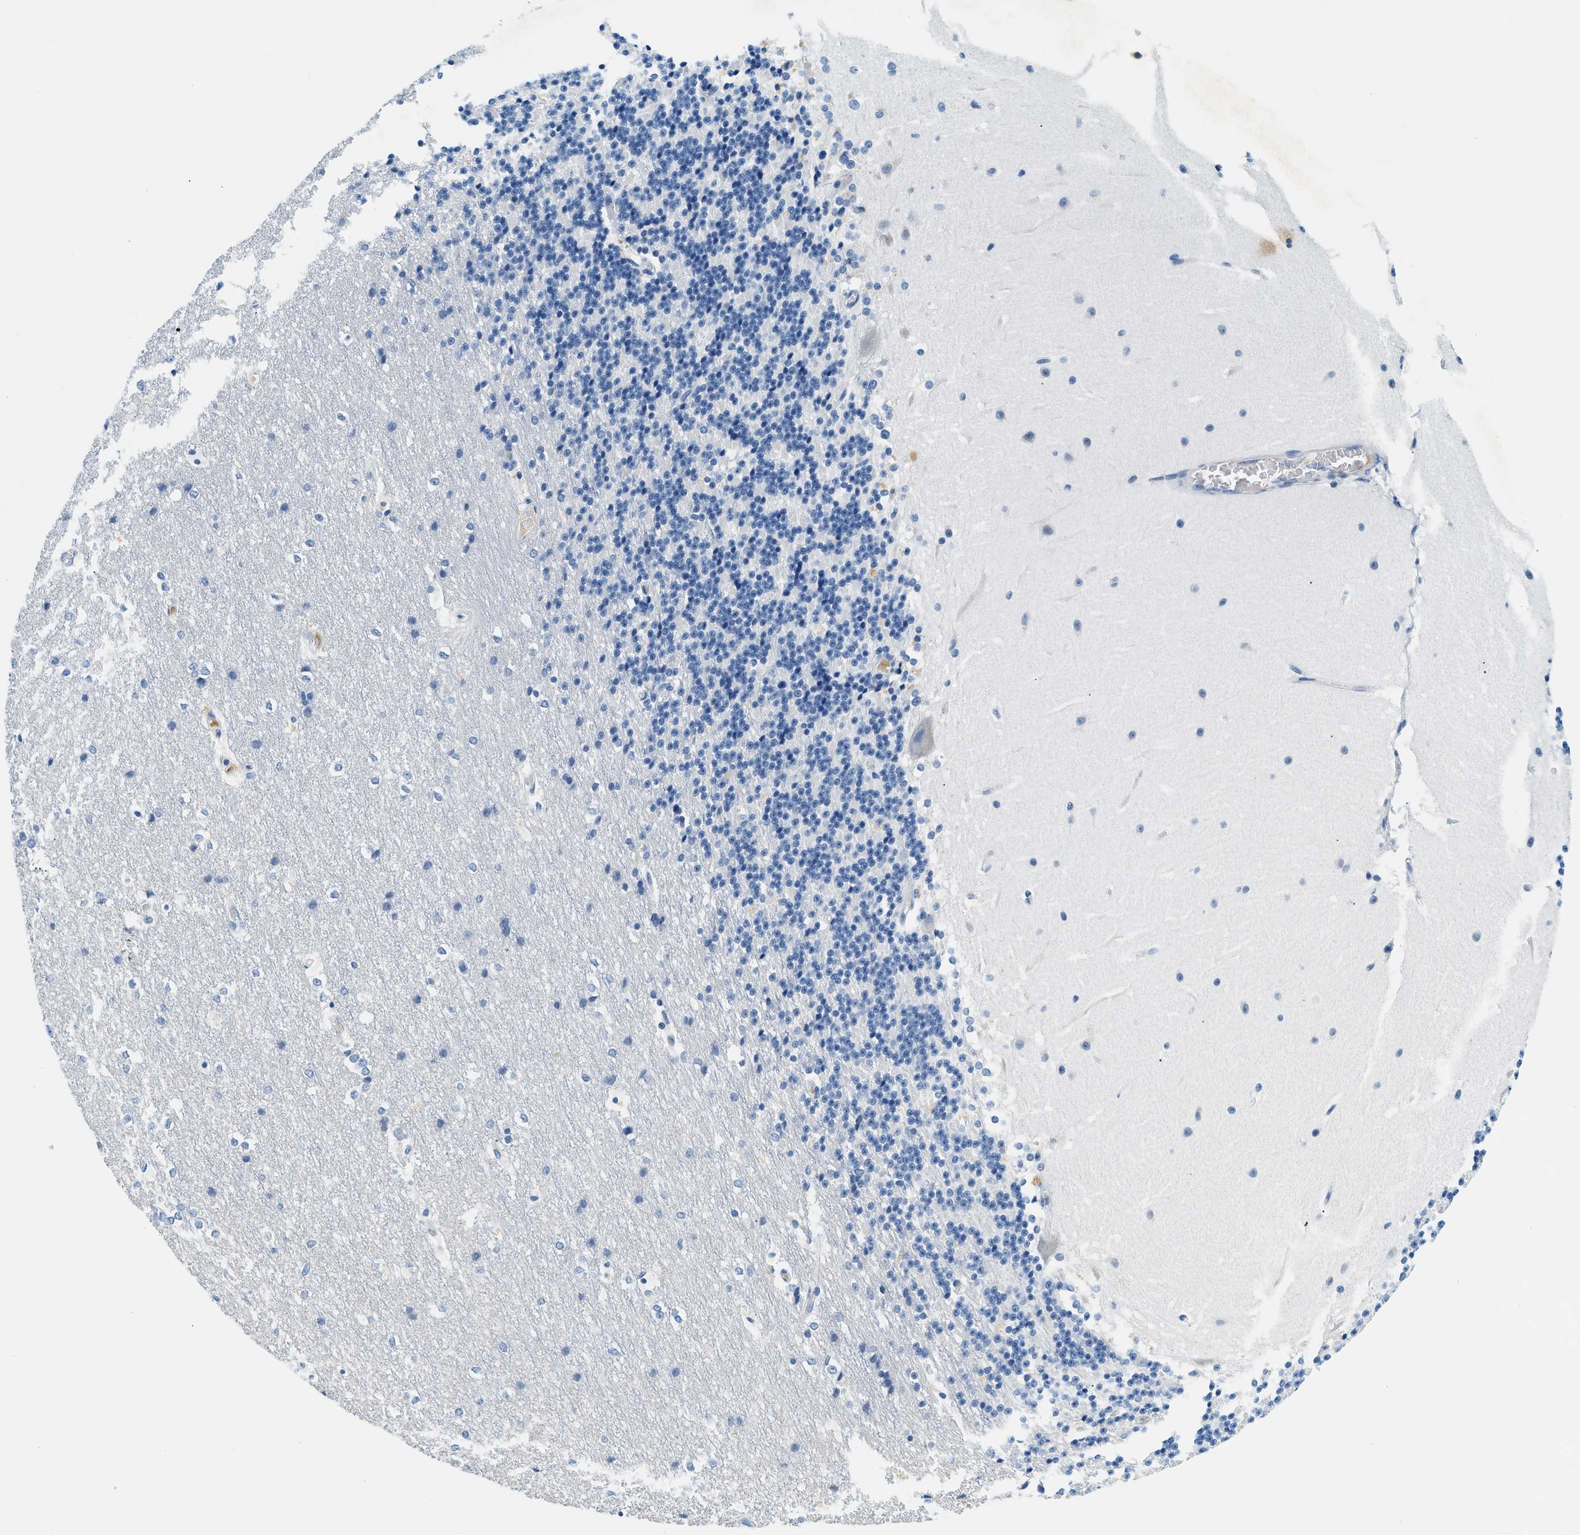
{"staining": {"intensity": "negative", "quantity": "none", "location": "none"}, "tissue": "cerebellum", "cell_type": "Cells in granular layer", "image_type": "normal", "snomed": [{"axis": "morphology", "description": "Normal tissue, NOS"}, {"axis": "topography", "description": "Cerebellum"}], "caption": "Human cerebellum stained for a protein using immunohistochemistry (IHC) demonstrates no positivity in cells in granular layer.", "gene": "STXBP2", "patient": {"sex": "female", "age": 19}}